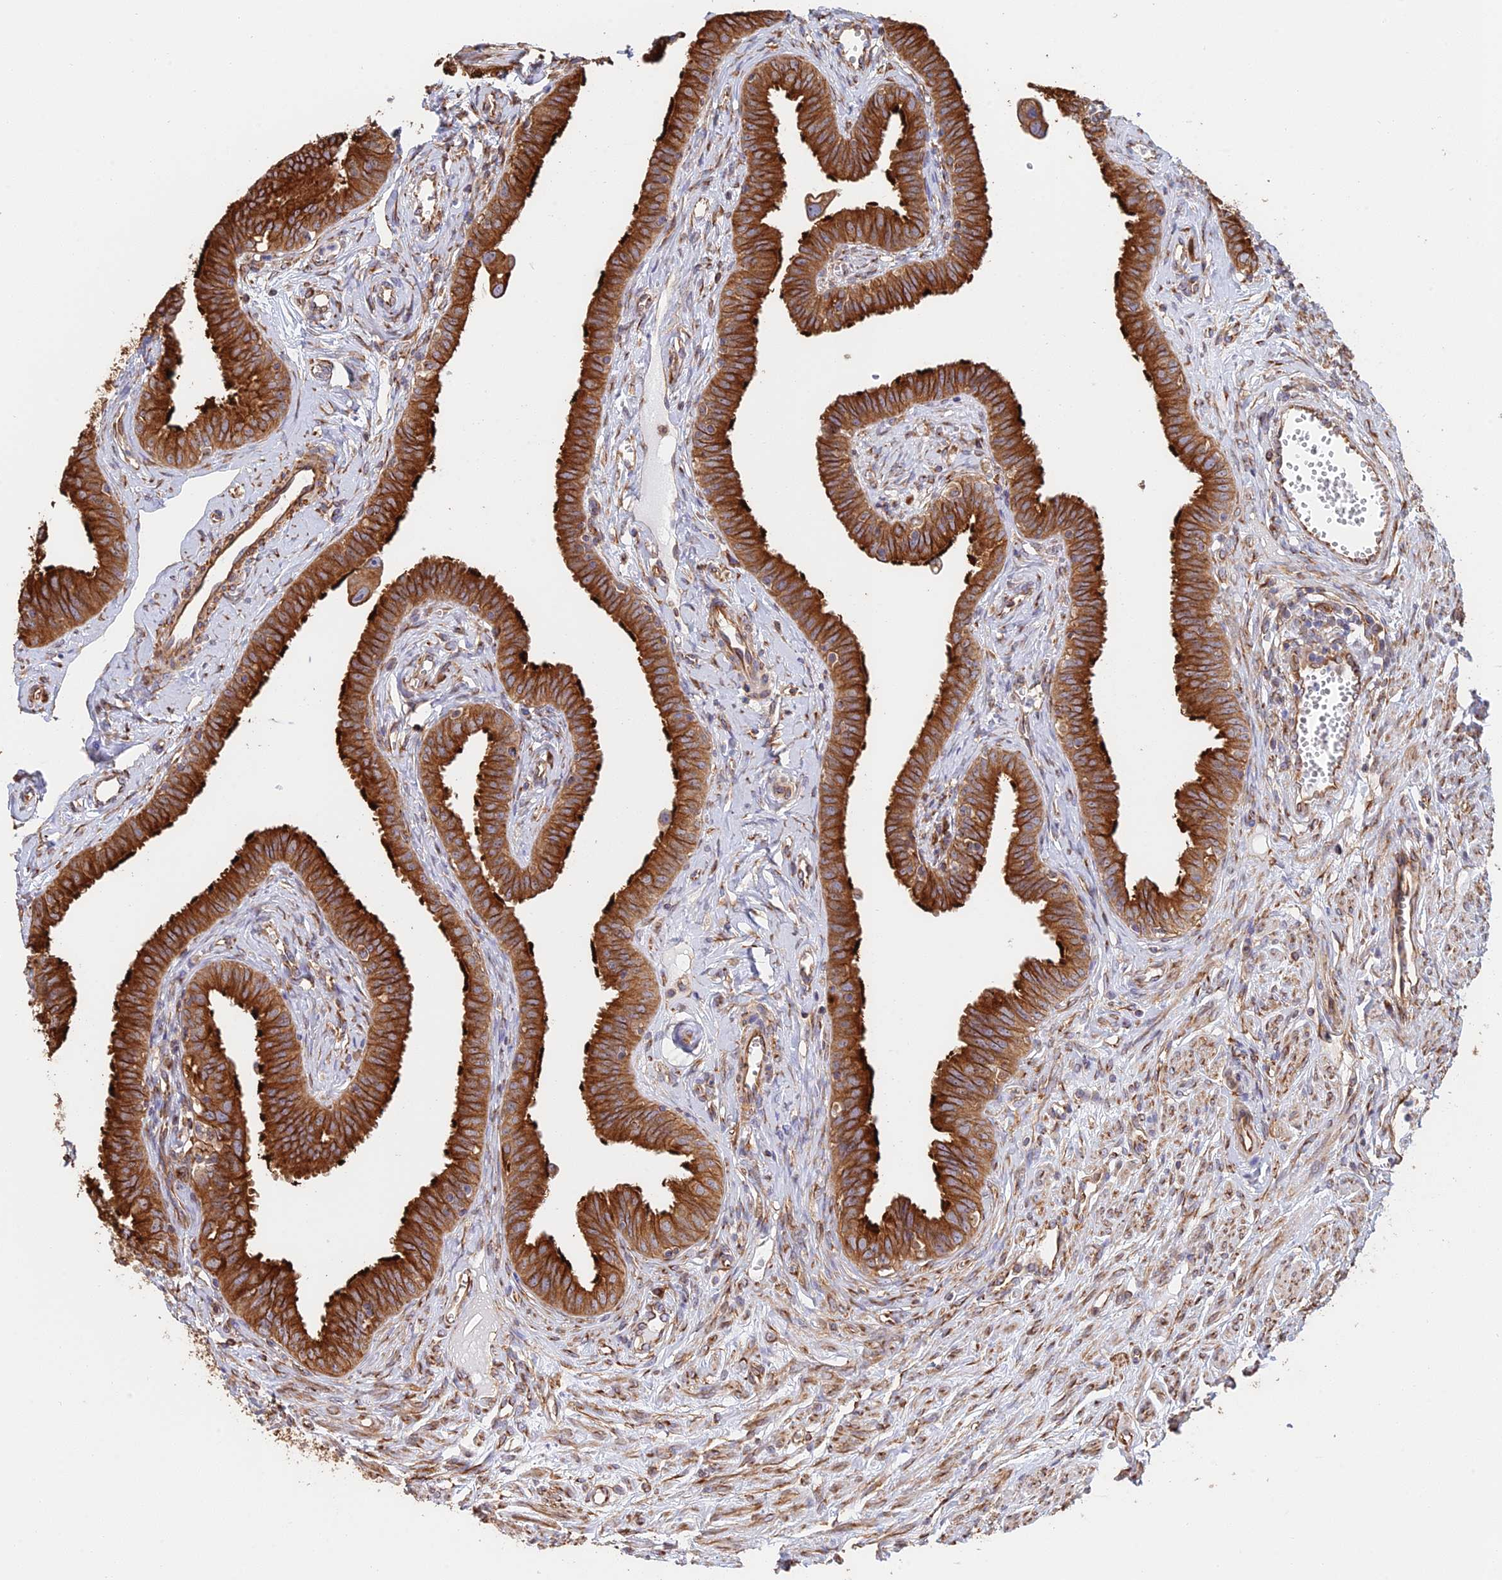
{"staining": {"intensity": "strong", "quantity": ">75%", "location": "cytoplasmic/membranous"}, "tissue": "fallopian tube", "cell_type": "Glandular cells", "image_type": "normal", "snomed": [{"axis": "morphology", "description": "Normal tissue, NOS"}, {"axis": "morphology", "description": "Carcinoma, NOS"}, {"axis": "topography", "description": "Fallopian tube"}, {"axis": "topography", "description": "Ovary"}], "caption": "Protein expression analysis of benign human fallopian tube reveals strong cytoplasmic/membranous staining in approximately >75% of glandular cells. (DAB IHC with brightfield microscopy, high magnification).", "gene": "WBP11", "patient": {"sex": "female", "age": 59}}